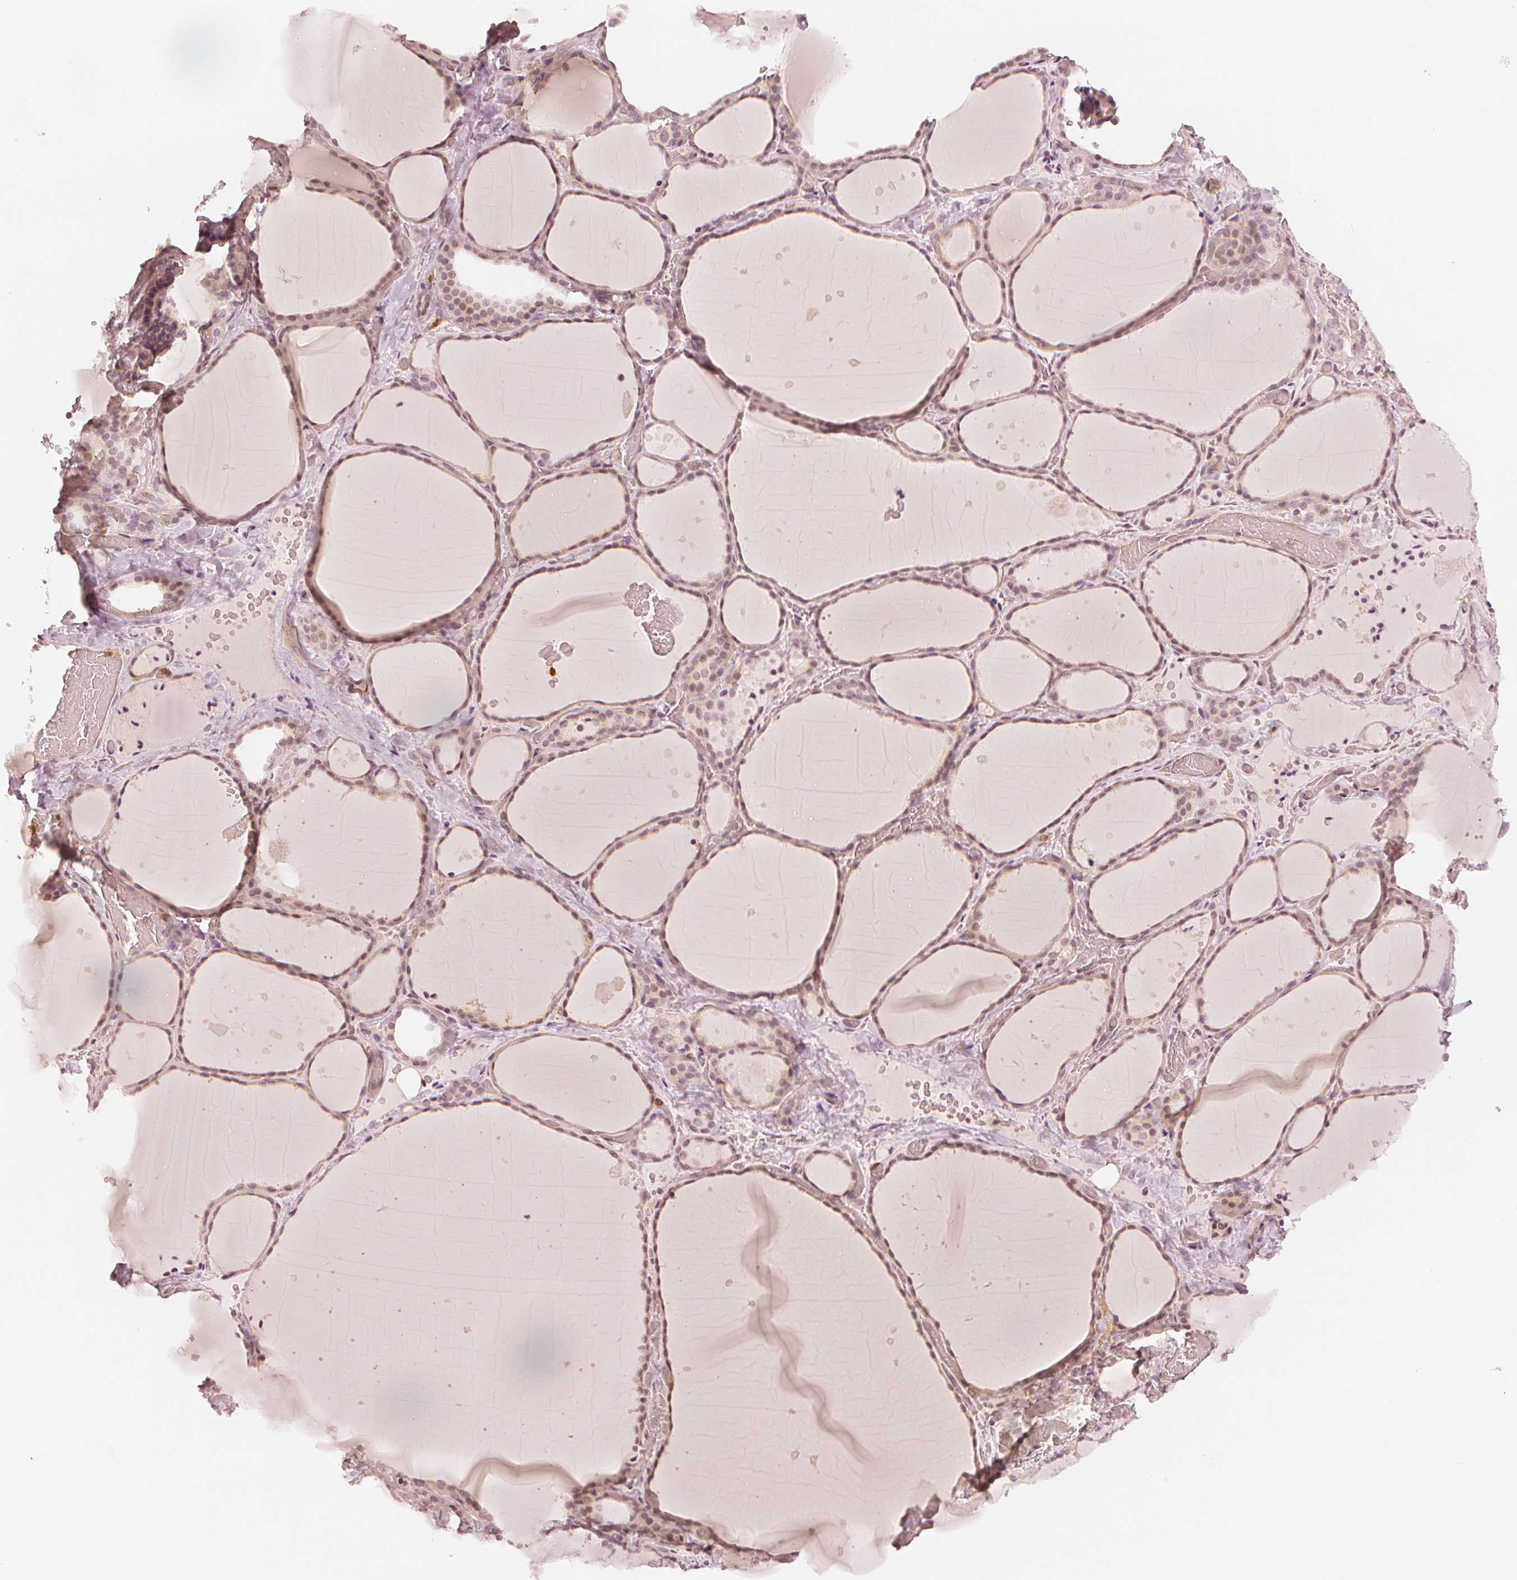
{"staining": {"intensity": "weak", "quantity": ">75%", "location": "nuclear"}, "tissue": "thyroid gland", "cell_type": "Glandular cells", "image_type": "normal", "snomed": [{"axis": "morphology", "description": "Normal tissue, NOS"}, {"axis": "topography", "description": "Thyroid gland"}], "caption": "Glandular cells exhibit low levels of weak nuclear staining in approximately >75% of cells in benign human thyroid gland.", "gene": "SLC34A1", "patient": {"sex": "female", "age": 36}}